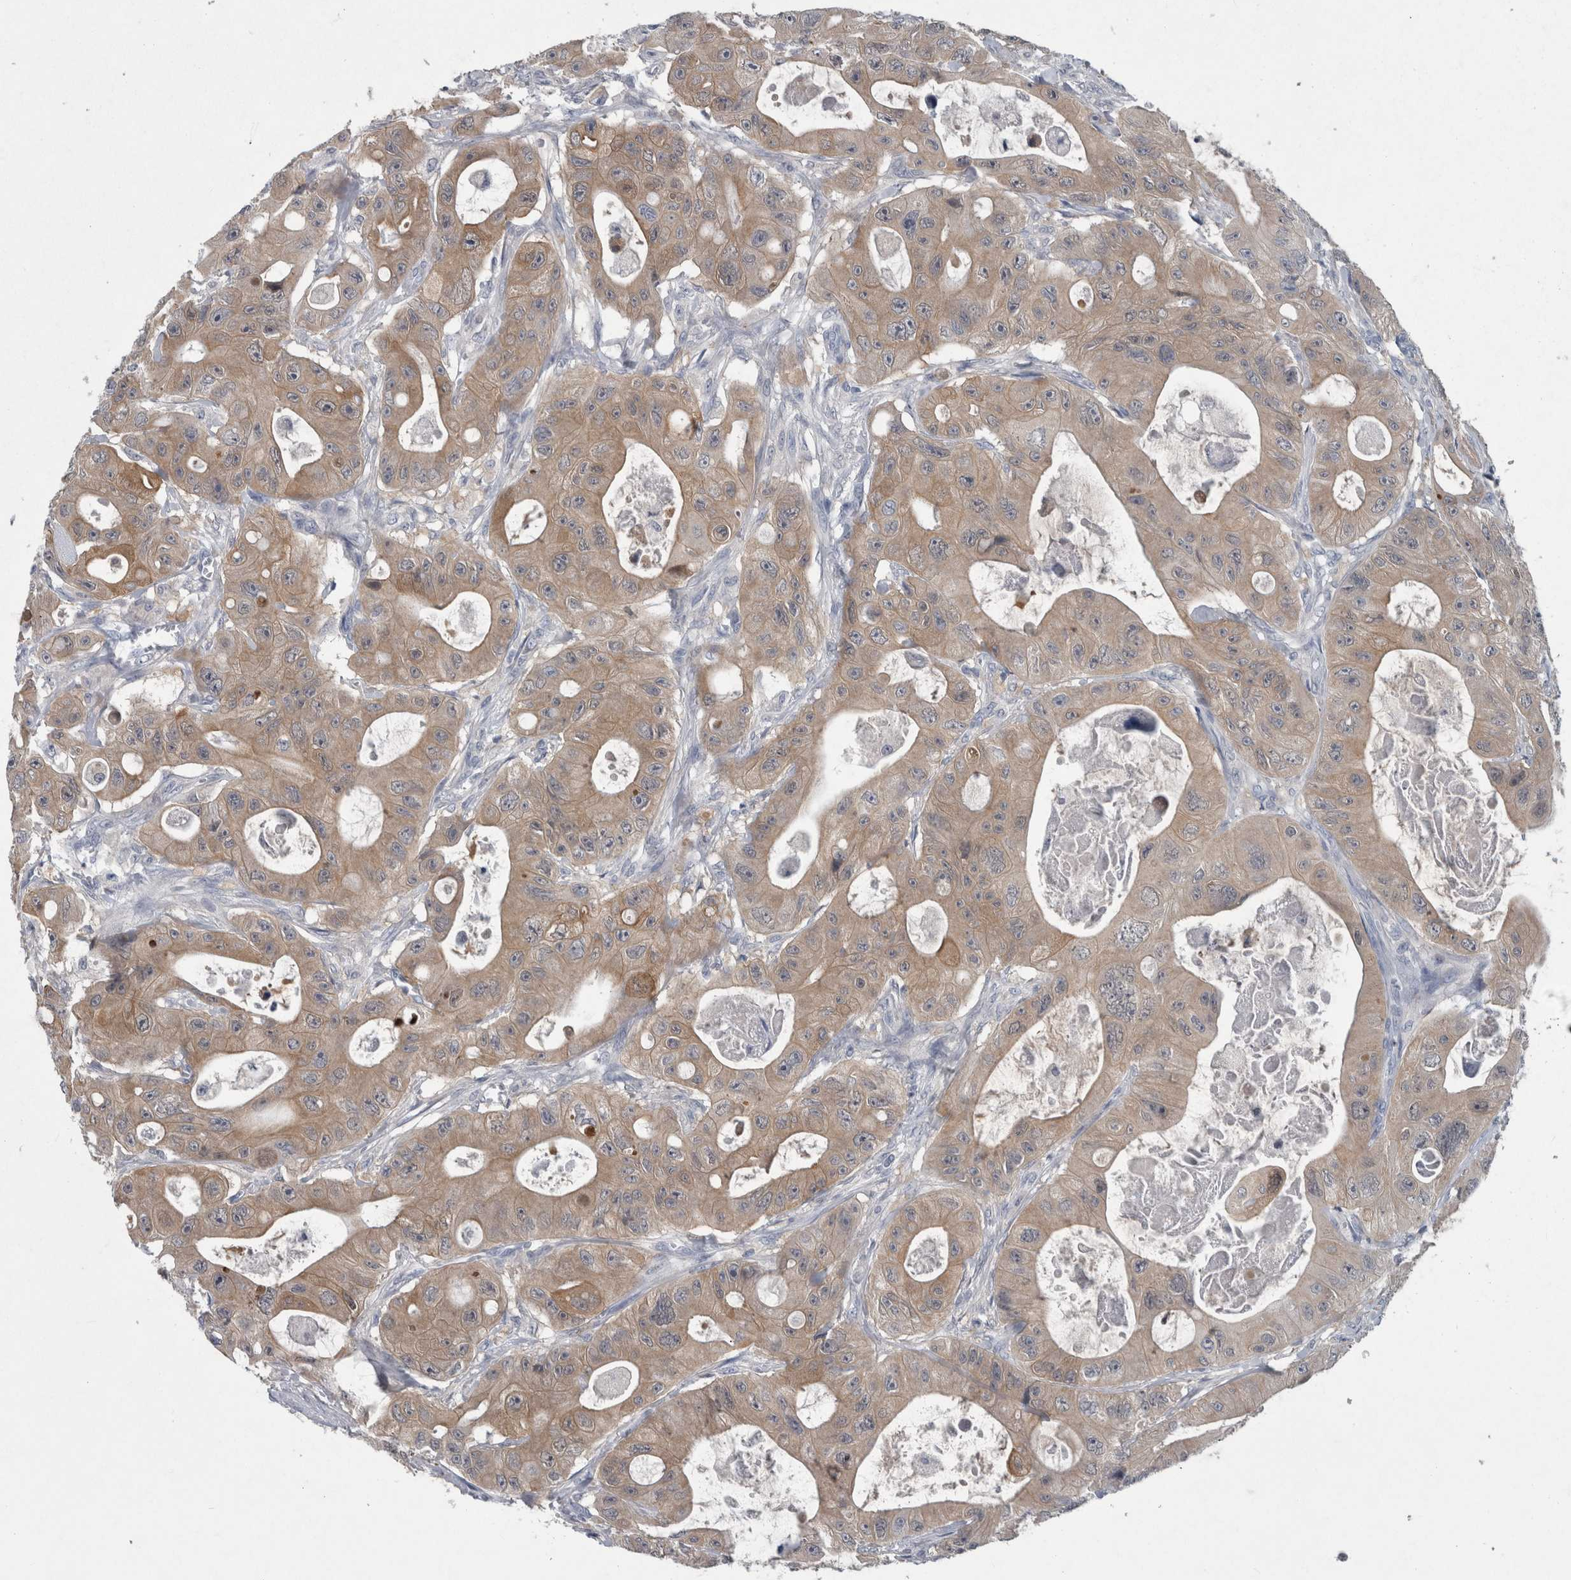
{"staining": {"intensity": "weak", "quantity": ">75%", "location": "cytoplasmic/membranous"}, "tissue": "colorectal cancer", "cell_type": "Tumor cells", "image_type": "cancer", "snomed": [{"axis": "morphology", "description": "Adenocarcinoma, NOS"}, {"axis": "topography", "description": "Colon"}], "caption": "IHC of colorectal cancer demonstrates low levels of weak cytoplasmic/membranous positivity in approximately >75% of tumor cells. Using DAB (brown) and hematoxylin (blue) stains, captured at high magnification using brightfield microscopy.", "gene": "FAM83H", "patient": {"sex": "female", "age": 46}}